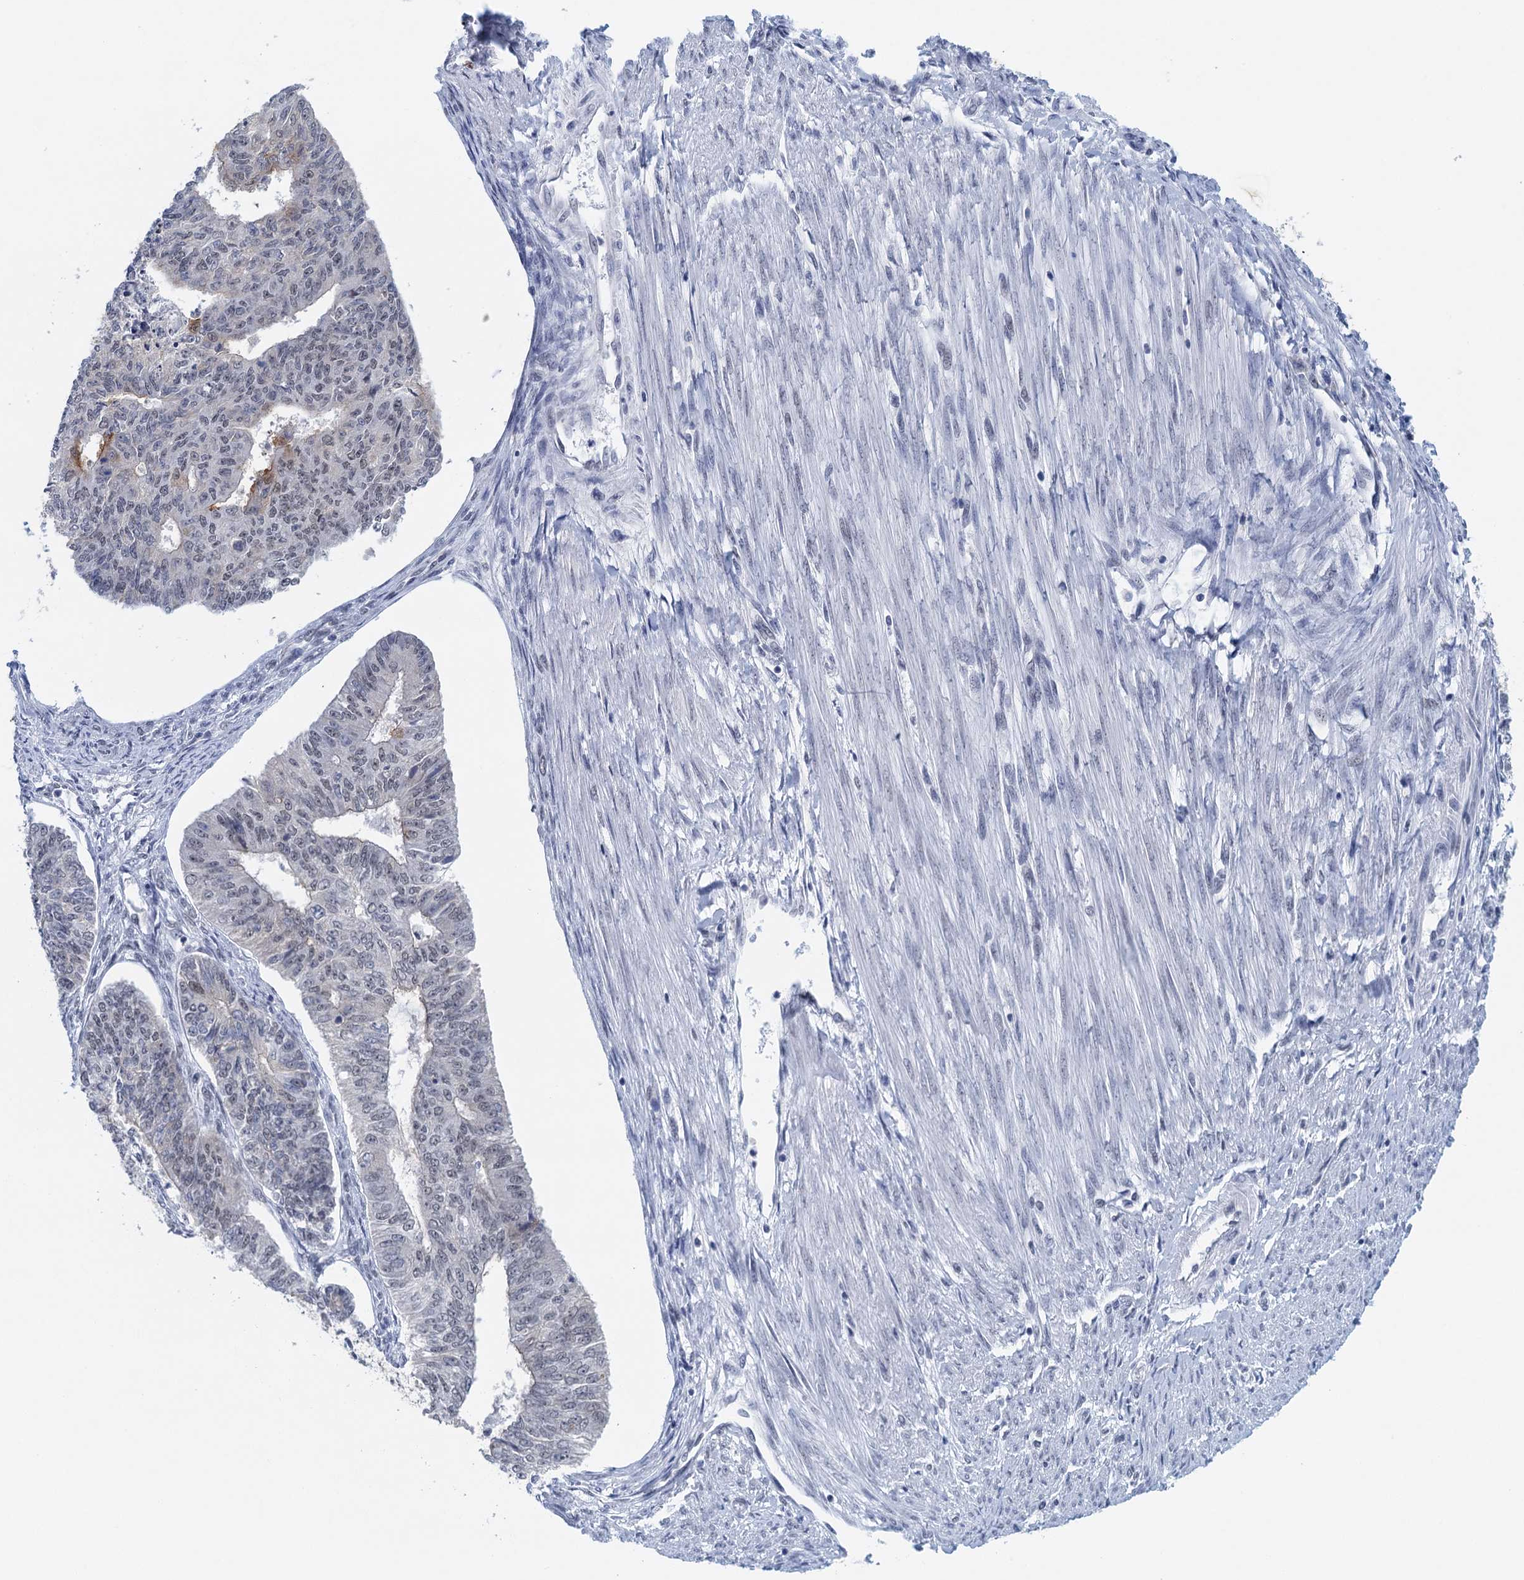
{"staining": {"intensity": "moderate", "quantity": "<25%", "location": "cytoplasmic/membranous"}, "tissue": "endometrial cancer", "cell_type": "Tumor cells", "image_type": "cancer", "snomed": [{"axis": "morphology", "description": "Adenocarcinoma, NOS"}, {"axis": "topography", "description": "Endometrium"}], "caption": "About <25% of tumor cells in human endometrial adenocarcinoma display moderate cytoplasmic/membranous protein expression as visualized by brown immunohistochemical staining.", "gene": "EPS8L1", "patient": {"sex": "female", "age": 32}}